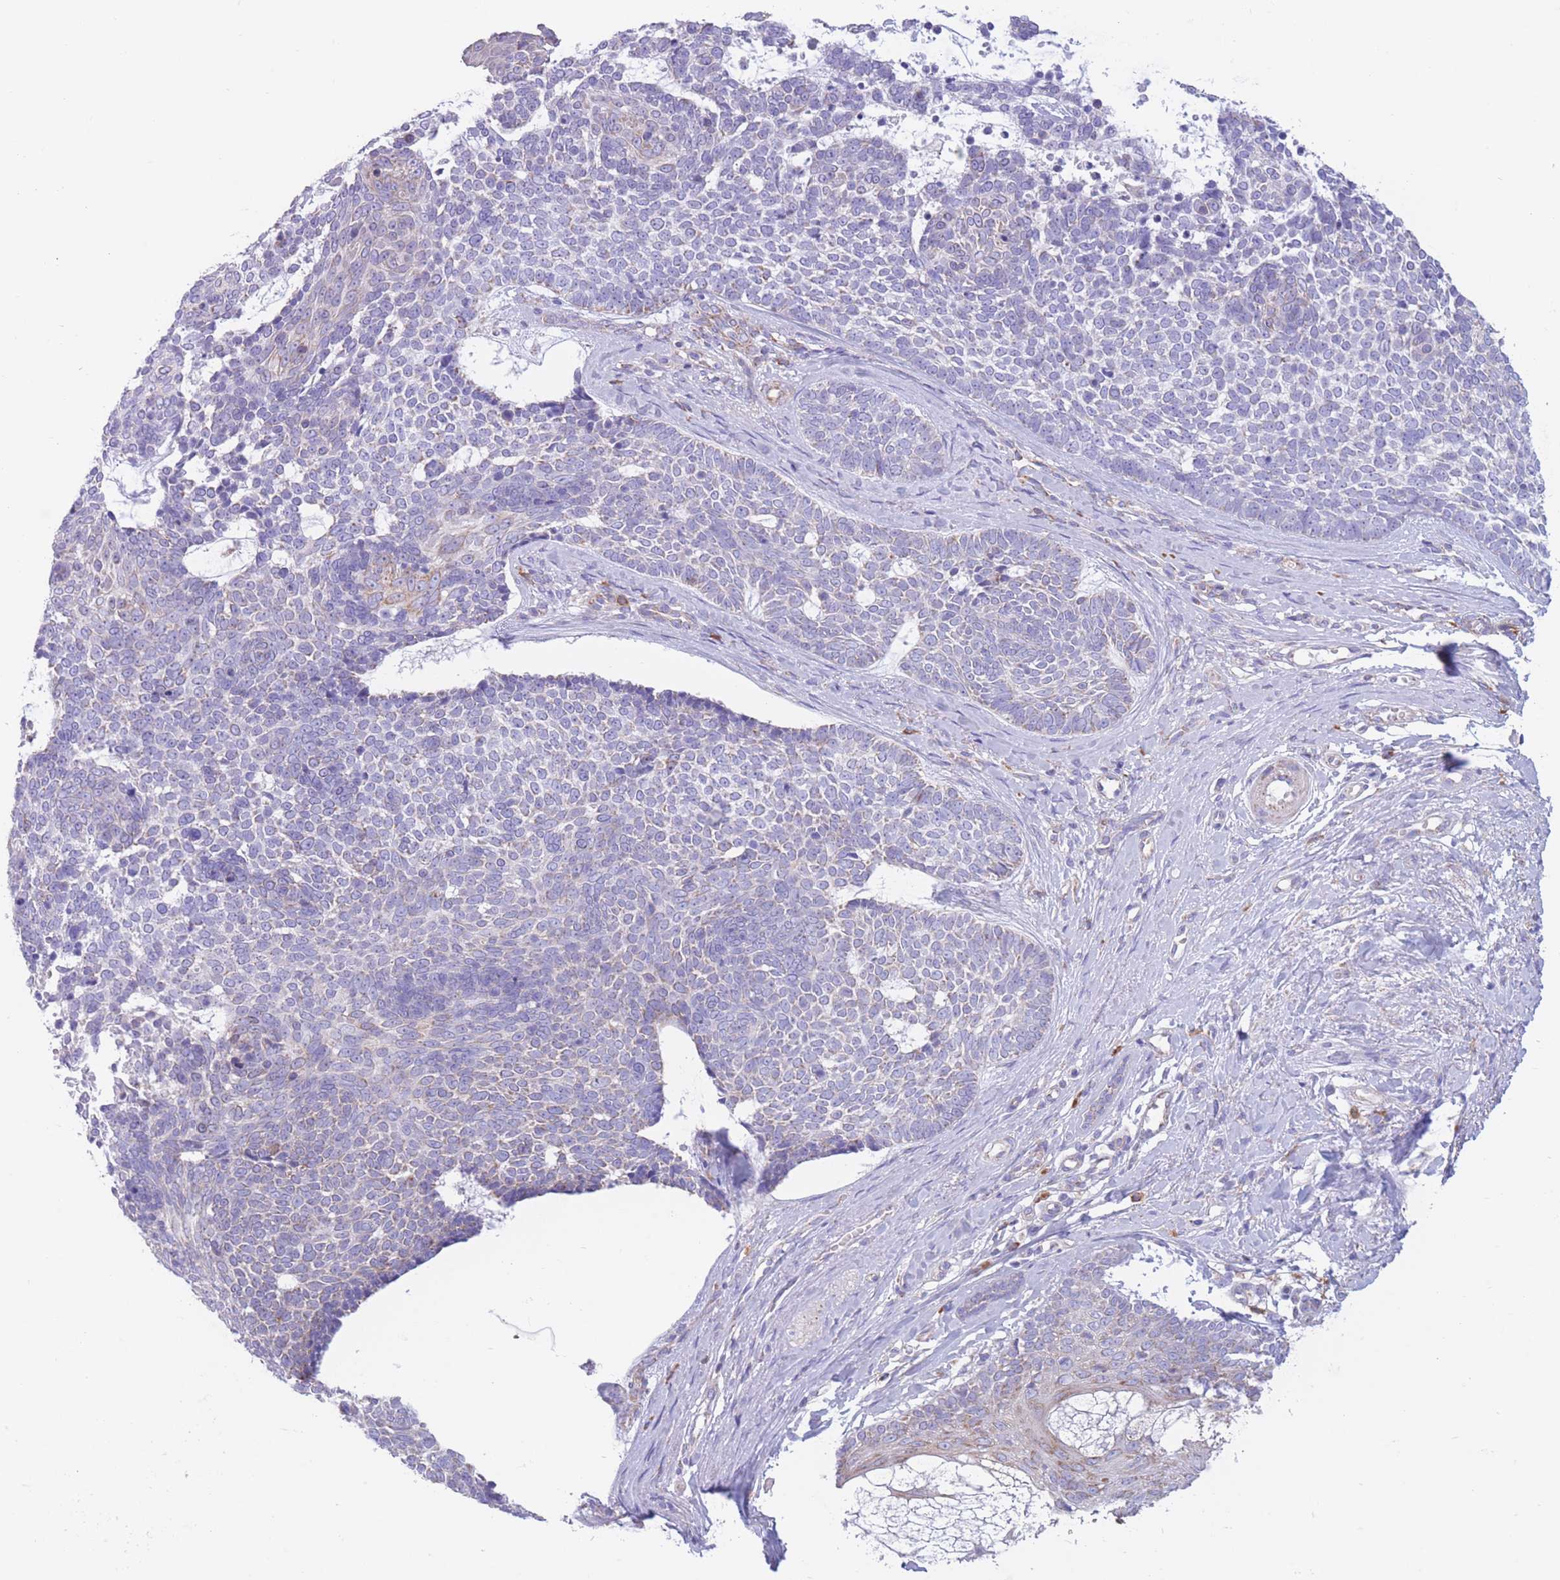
{"staining": {"intensity": "negative", "quantity": "none", "location": "none"}, "tissue": "skin cancer", "cell_type": "Tumor cells", "image_type": "cancer", "snomed": [{"axis": "morphology", "description": "Basal cell carcinoma"}, {"axis": "topography", "description": "Skin"}], "caption": "An immunohistochemistry photomicrograph of basal cell carcinoma (skin) is shown. There is no staining in tumor cells of basal cell carcinoma (skin). (DAB (3,3'-diaminobenzidine) immunohistochemistry (IHC), high magnification).", "gene": "PDHA1", "patient": {"sex": "female", "age": 81}}